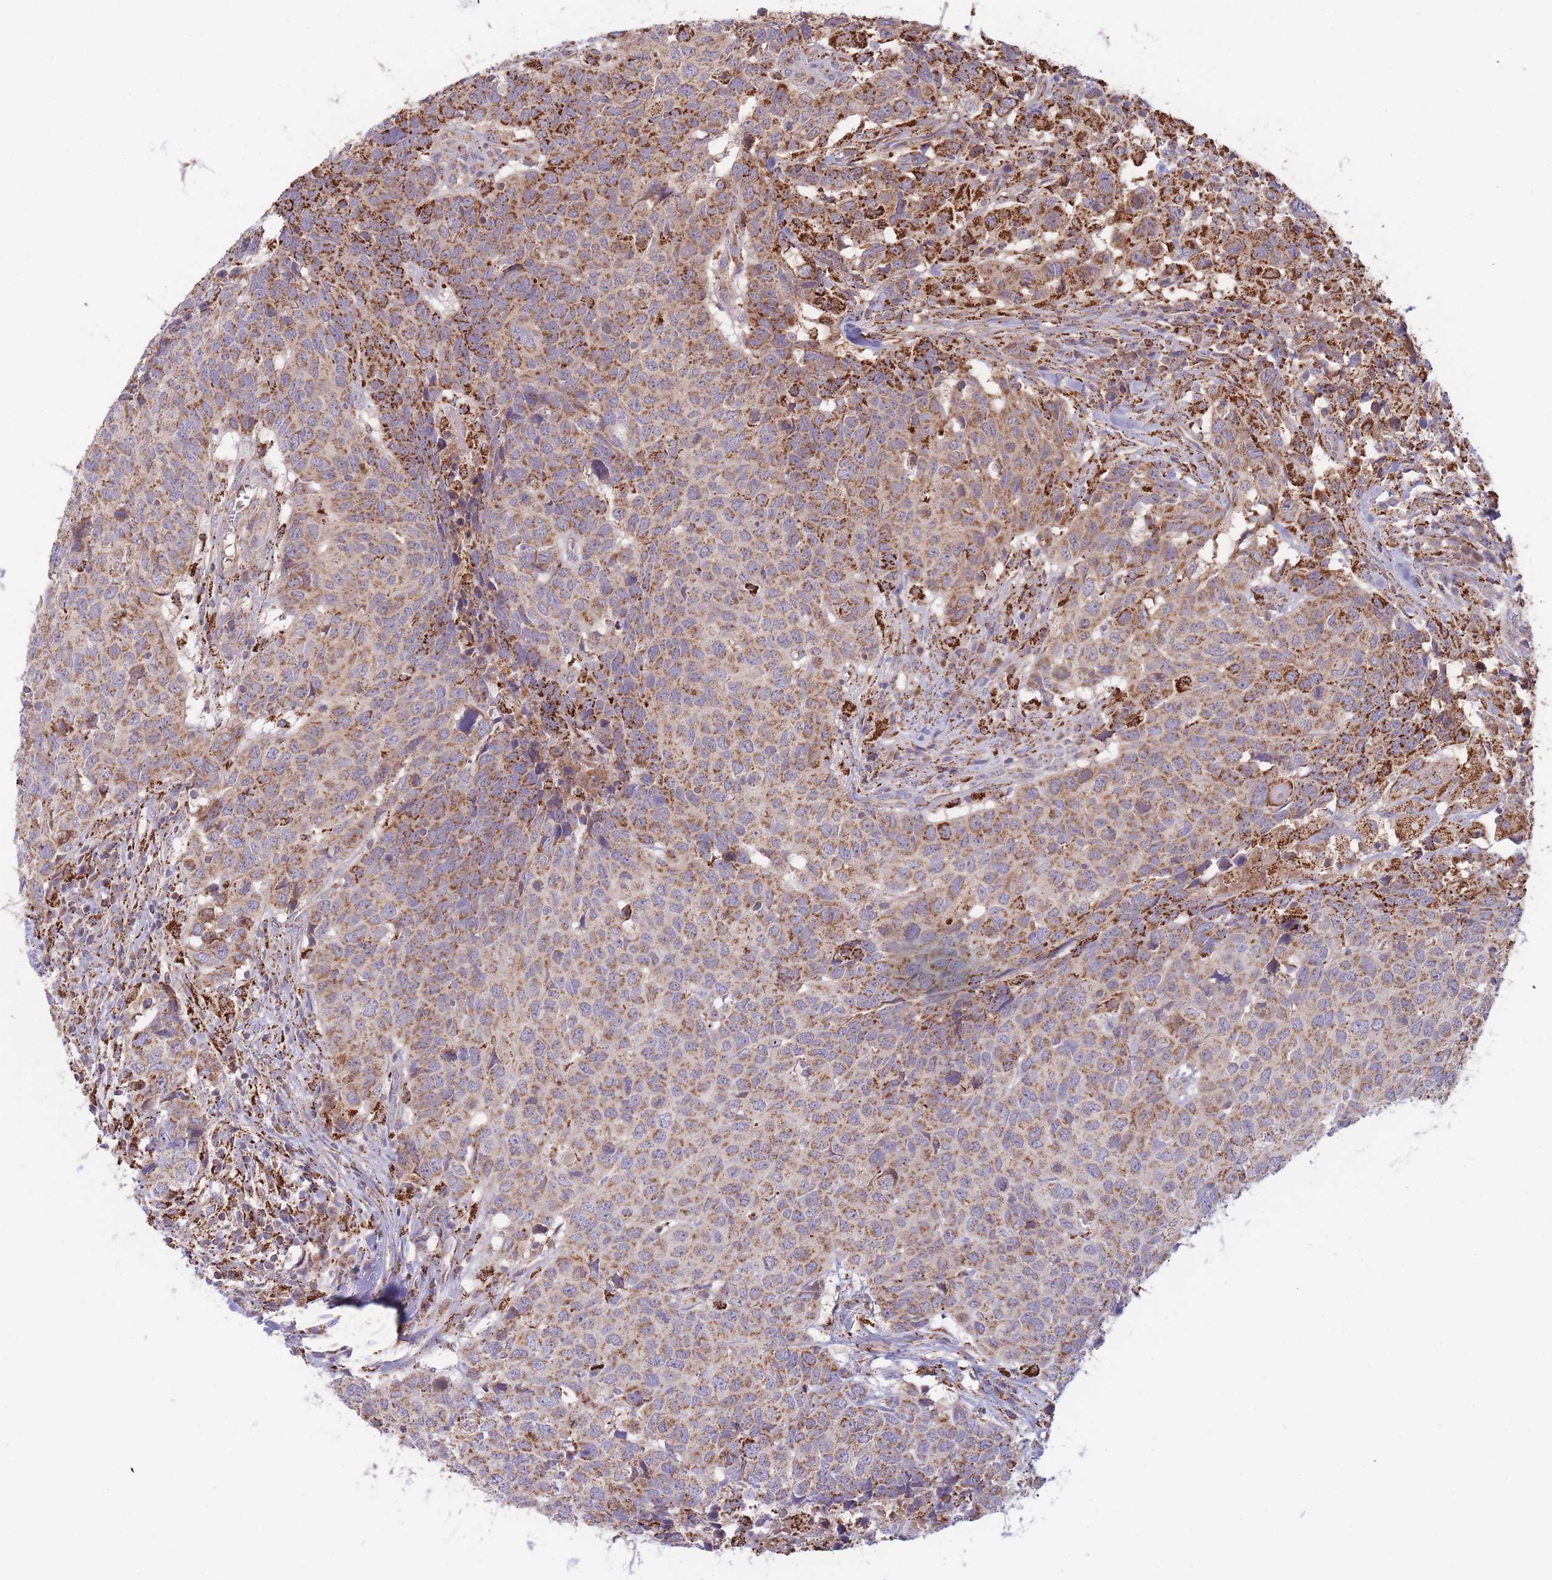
{"staining": {"intensity": "moderate", "quantity": ">75%", "location": "cytoplasmic/membranous"}, "tissue": "head and neck cancer", "cell_type": "Tumor cells", "image_type": "cancer", "snomed": [{"axis": "morphology", "description": "Normal tissue, NOS"}, {"axis": "morphology", "description": "Squamous cell carcinoma, NOS"}, {"axis": "topography", "description": "Skeletal muscle"}, {"axis": "topography", "description": "Vascular tissue"}, {"axis": "topography", "description": "Peripheral nerve tissue"}, {"axis": "topography", "description": "Head-Neck"}], "caption": "Head and neck cancer stained with a brown dye reveals moderate cytoplasmic/membranous positive positivity in about >75% of tumor cells.", "gene": "MRPL17", "patient": {"sex": "male", "age": 66}}